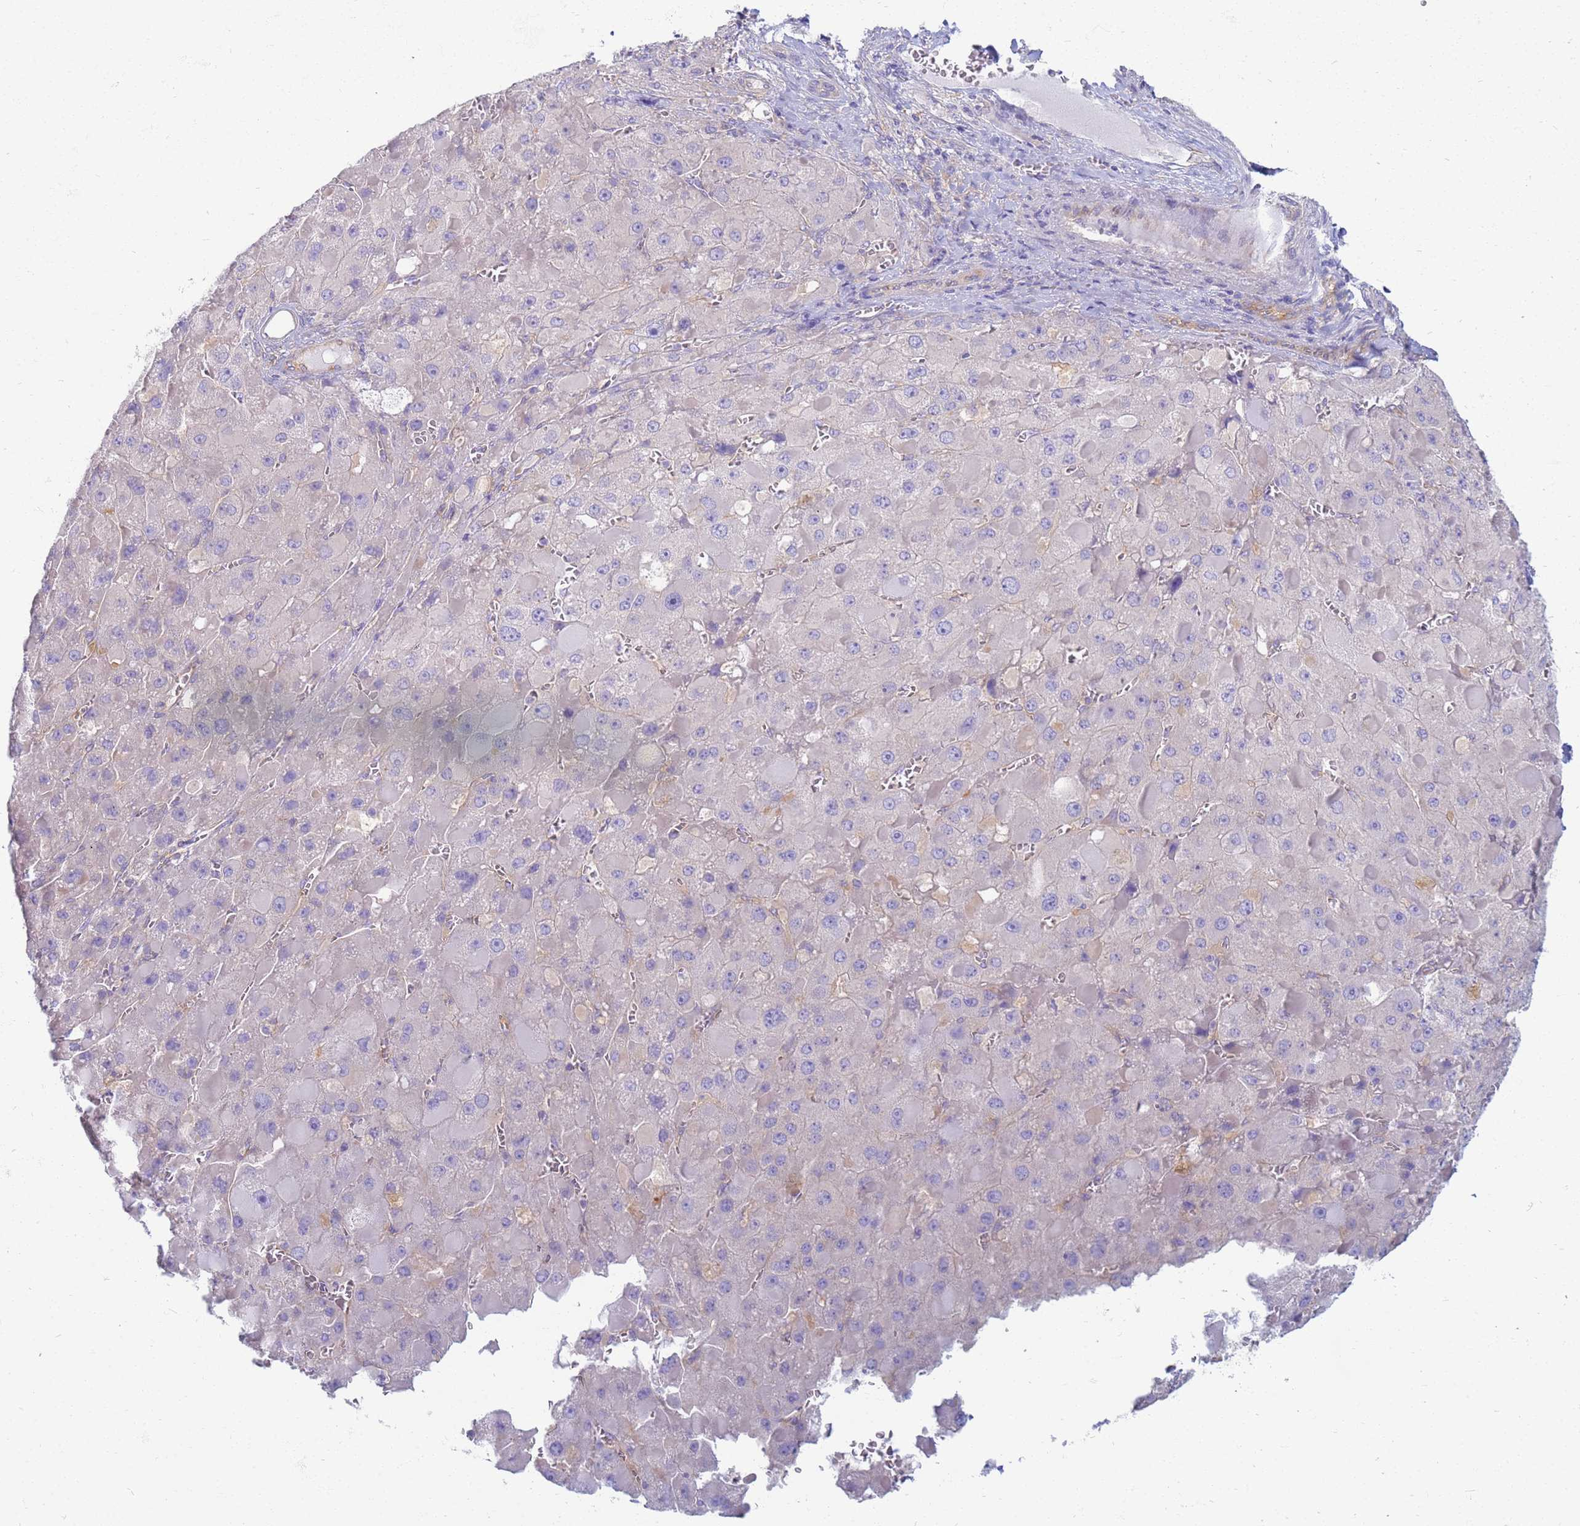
{"staining": {"intensity": "negative", "quantity": "none", "location": "none"}, "tissue": "liver cancer", "cell_type": "Tumor cells", "image_type": "cancer", "snomed": [{"axis": "morphology", "description": "Carcinoma, Hepatocellular, NOS"}, {"axis": "topography", "description": "Liver"}], "caption": "DAB (3,3'-diaminobenzidine) immunohistochemical staining of liver cancer reveals no significant staining in tumor cells. (DAB (3,3'-diaminobenzidine) immunohistochemistry visualized using brightfield microscopy, high magnification).", "gene": "EEA1", "patient": {"sex": "female", "age": 73}}